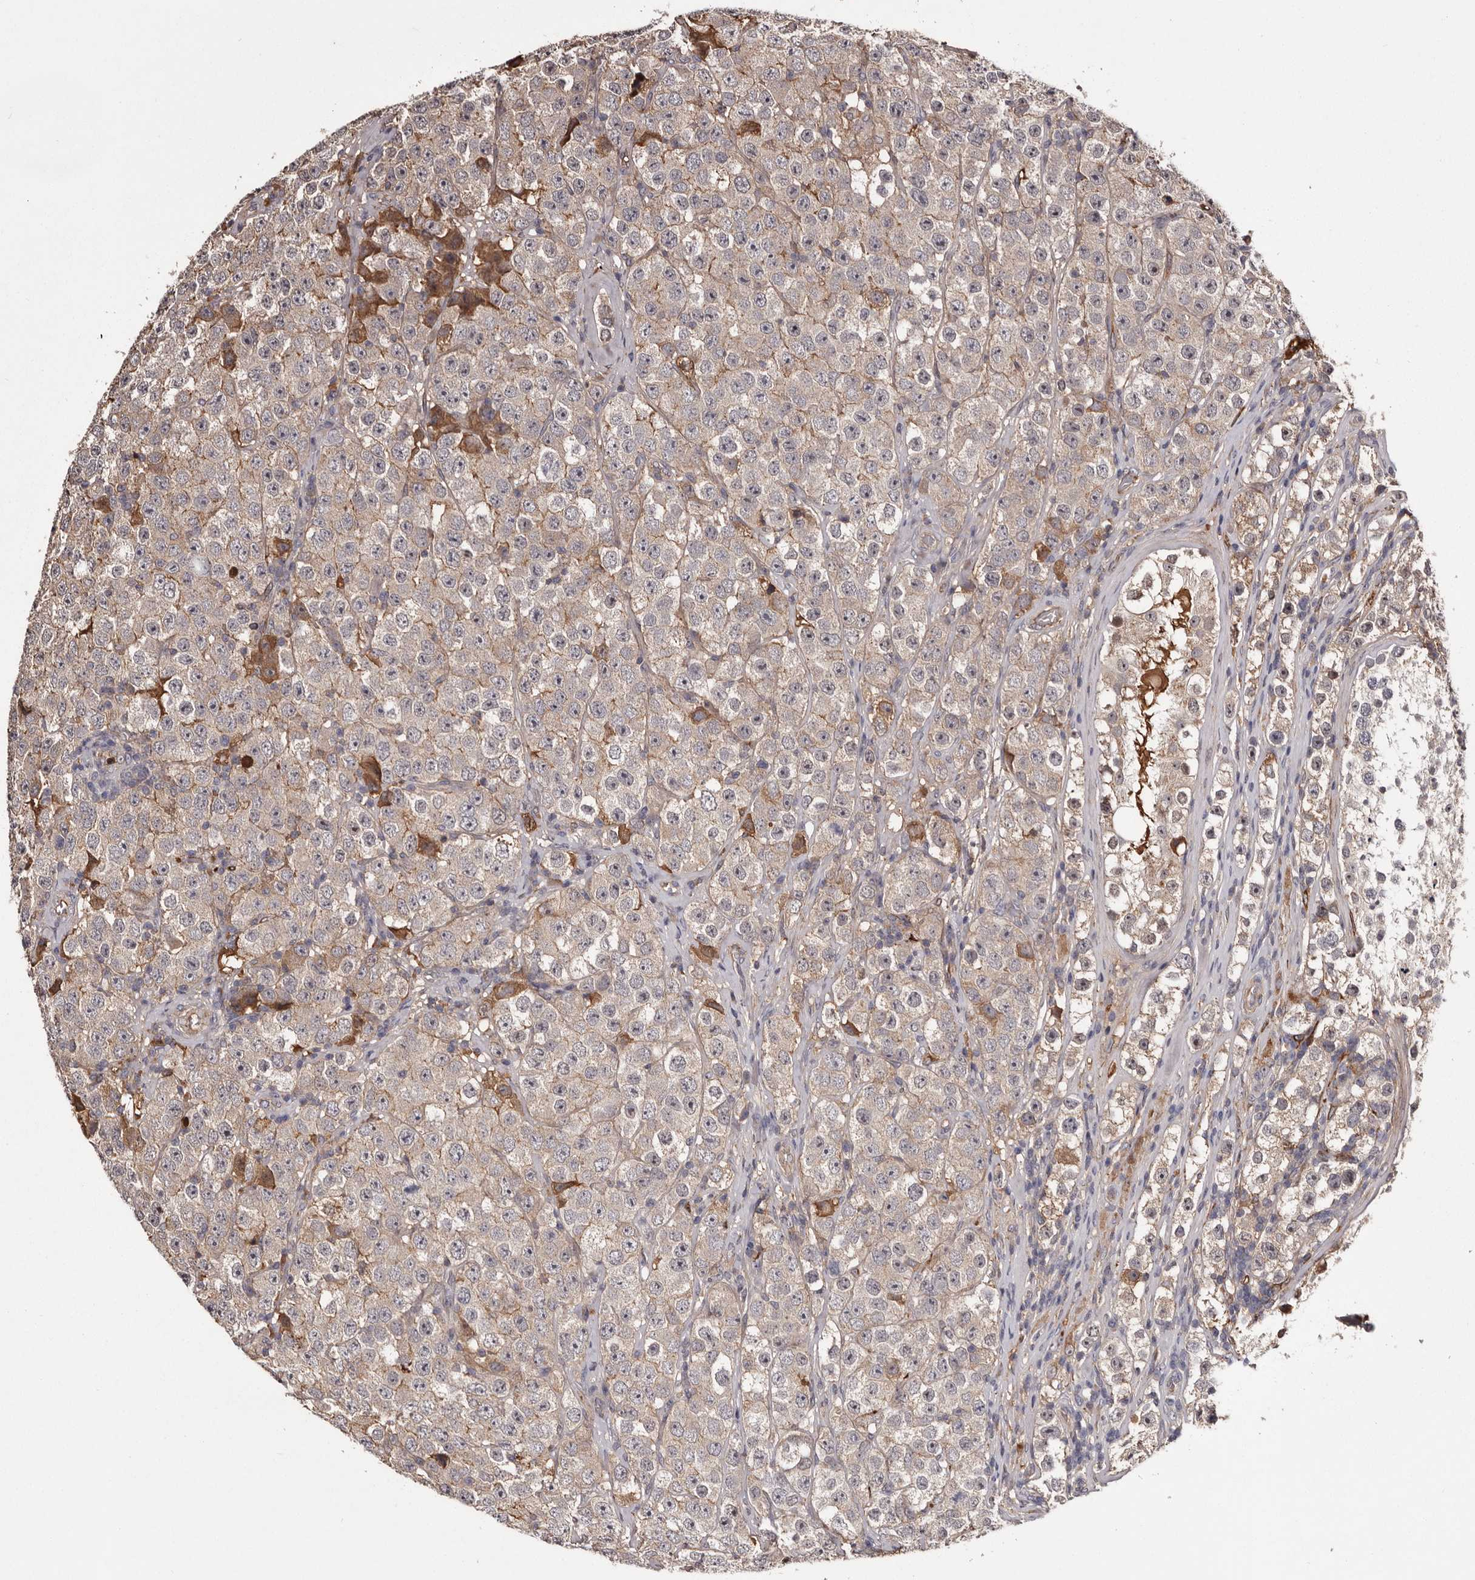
{"staining": {"intensity": "weak", "quantity": "<25%", "location": "cytoplasmic/membranous"}, "tissue": "testis cancer", "cell_type": "Tumor cells", "image_type": "cancer", "snomed": [{"axis": "morphology", "description": "Seminoma, NOS"}, {"axis": "morphology", "description": "Carcinoma, Embryonal, NOS"}, {"axis": "topography", "description": "Testis"}], "caption": "This is an IHC micrograph of human testis cancer (embryonal carcinoma). There is no expression in tumor cells.", "gene": "CYP1B1", "patient": {"sex": "male", "age": 28}}